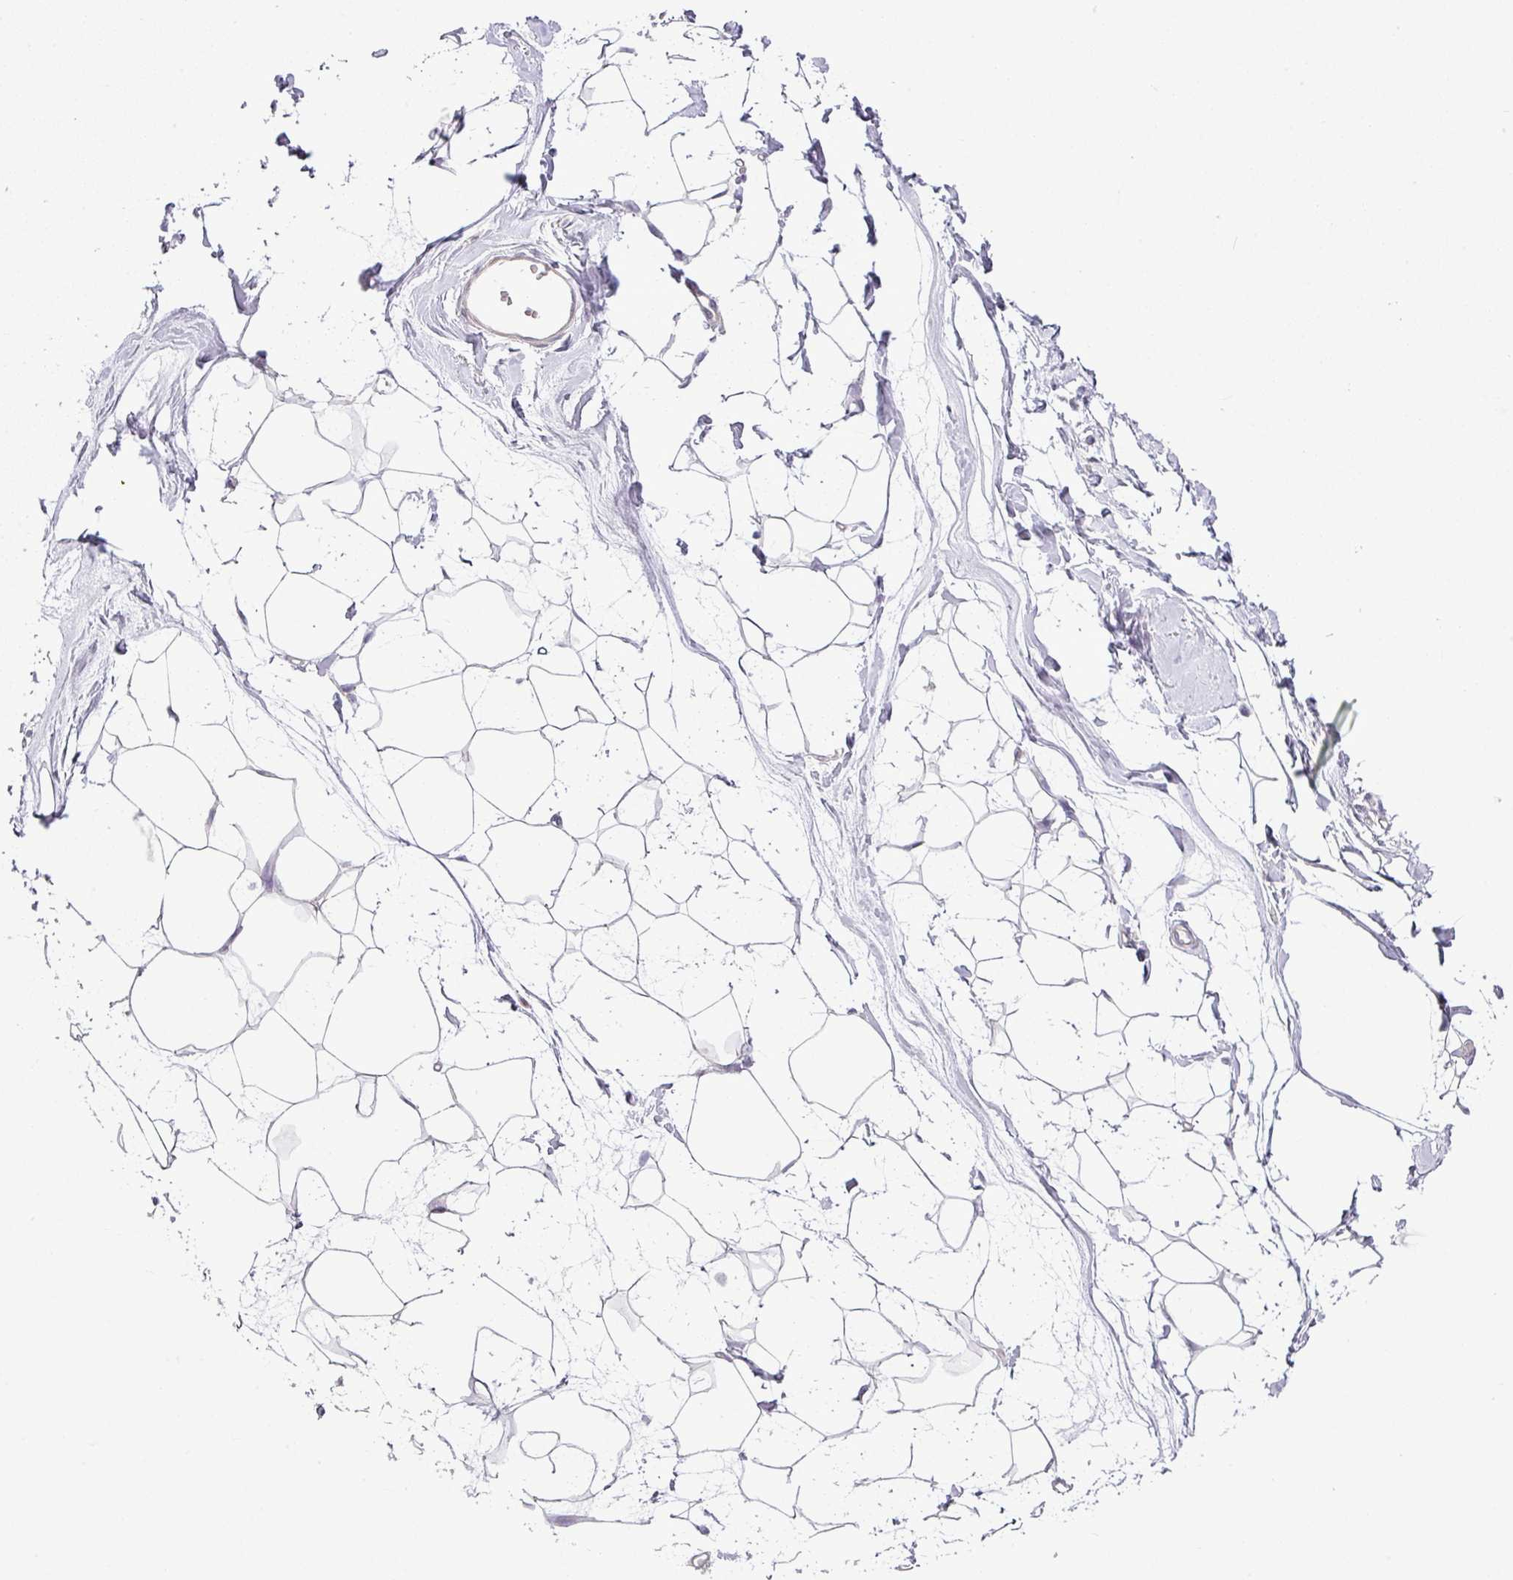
{"staining": {"intensity": "negative", "quantity": "none", "location": "none"}, "tissue": "breast", "cell_type": "Adipocytes", "image_type": "normal", "snomed": [{"axis": "morphology", "description": "Normal tissue, NOS"}, {"axis": "topography", "description": "Breast"}], "caption": "A histopathology image of breast stained for a protein reveals no brown staining in adipocytes. (DAB immunohistochemistry, high magnification).", "gene": "ZNF217", "patient": {"sex": "female", "age": 45}}